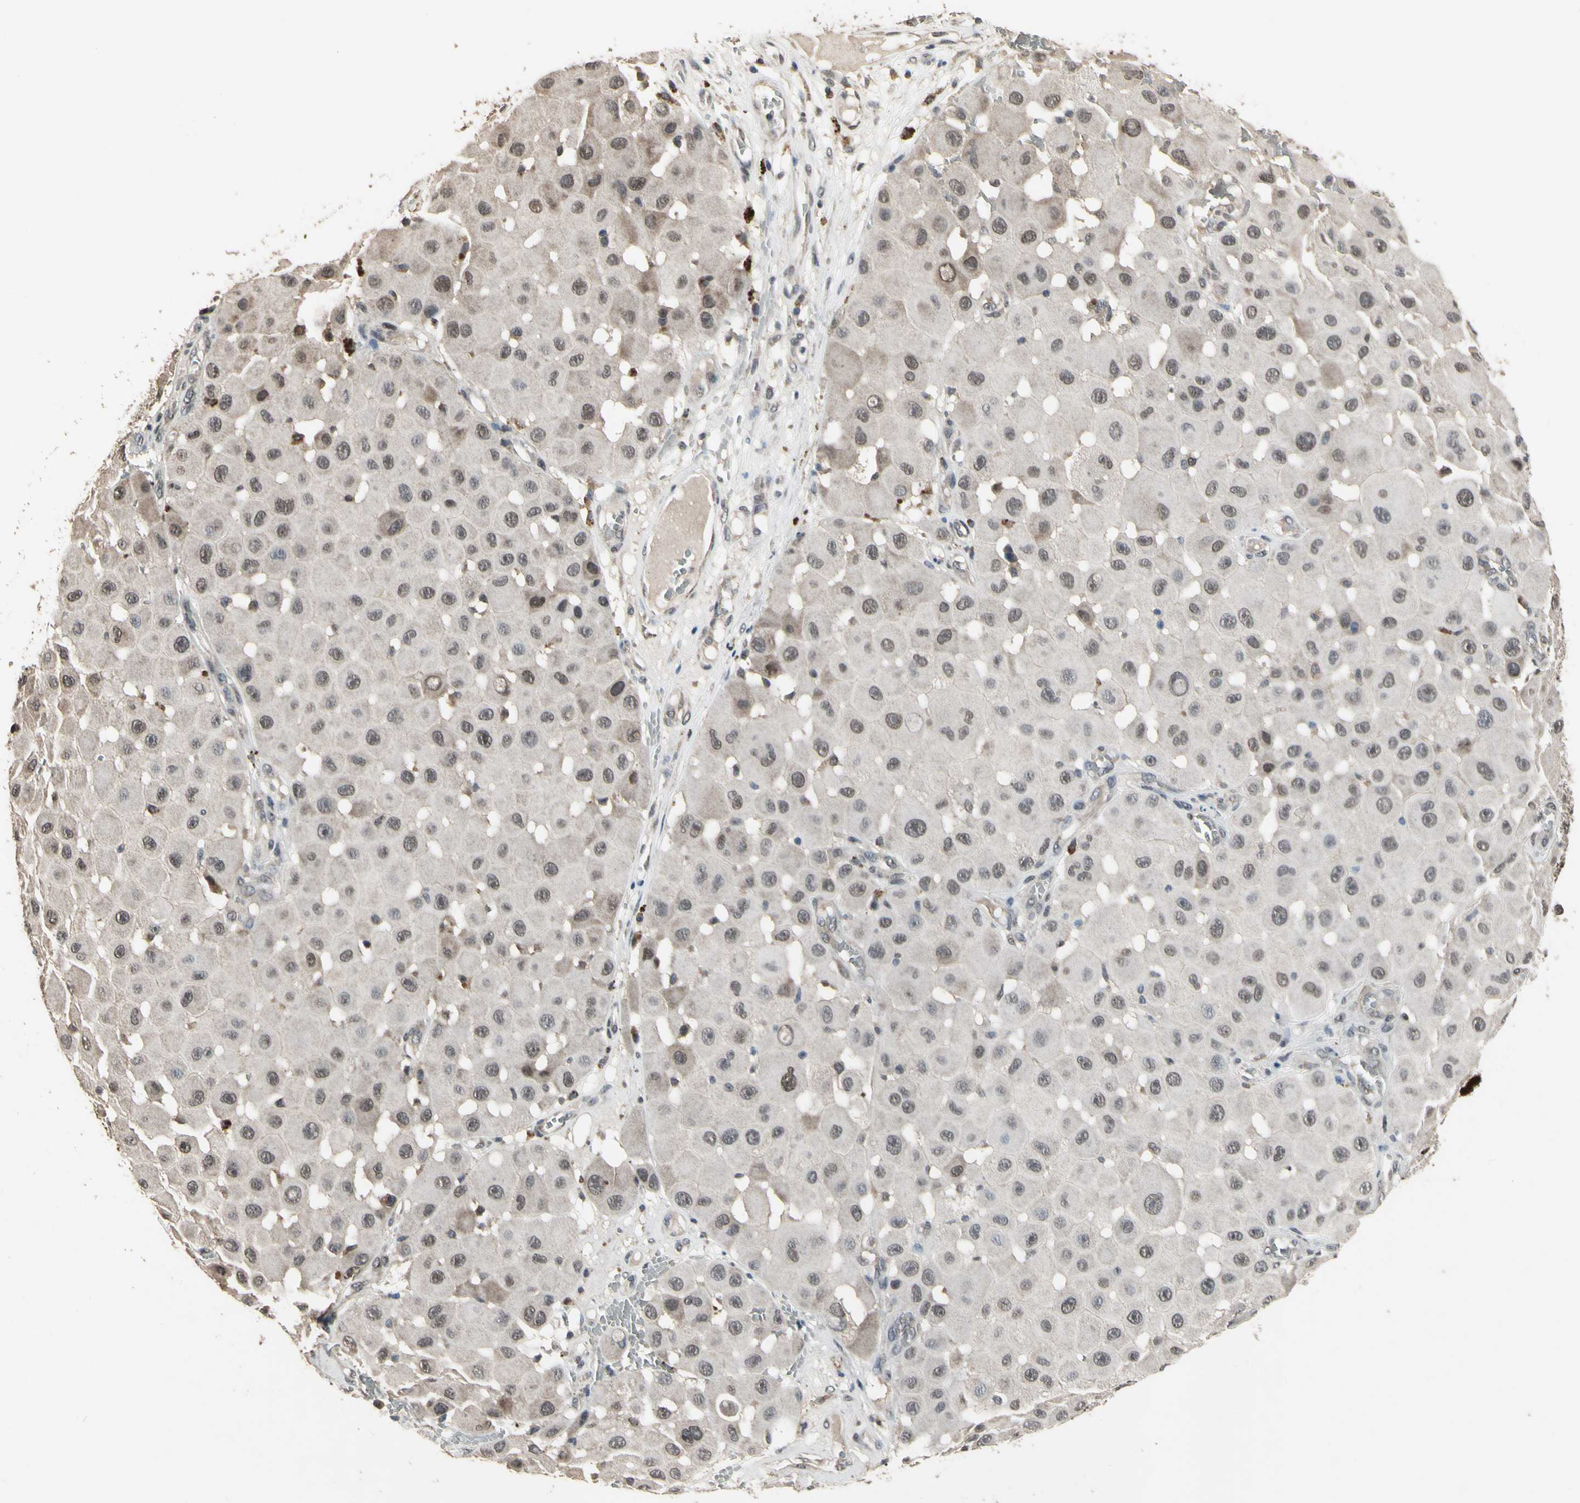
{"staining": {"intensity": "moderate", "quantity": ">75%", "location": "nuclear"}, "tissue": "melanoma", "cell_type": "Tumor cells", "image_type": "cancer", "snomed": [{"axis": "morphology", "description": "Malignant melanoma, NOS"}, {"axis": "topography", "description": "Skin"}], "caption": "Immunohistochemical staining of malignant melanoma reveals medium levels of moderate nuclear expression in approximately >75% of tumor cells.", "gene": "ZNF174", "patient": {"sex": "female", "age": 81}}